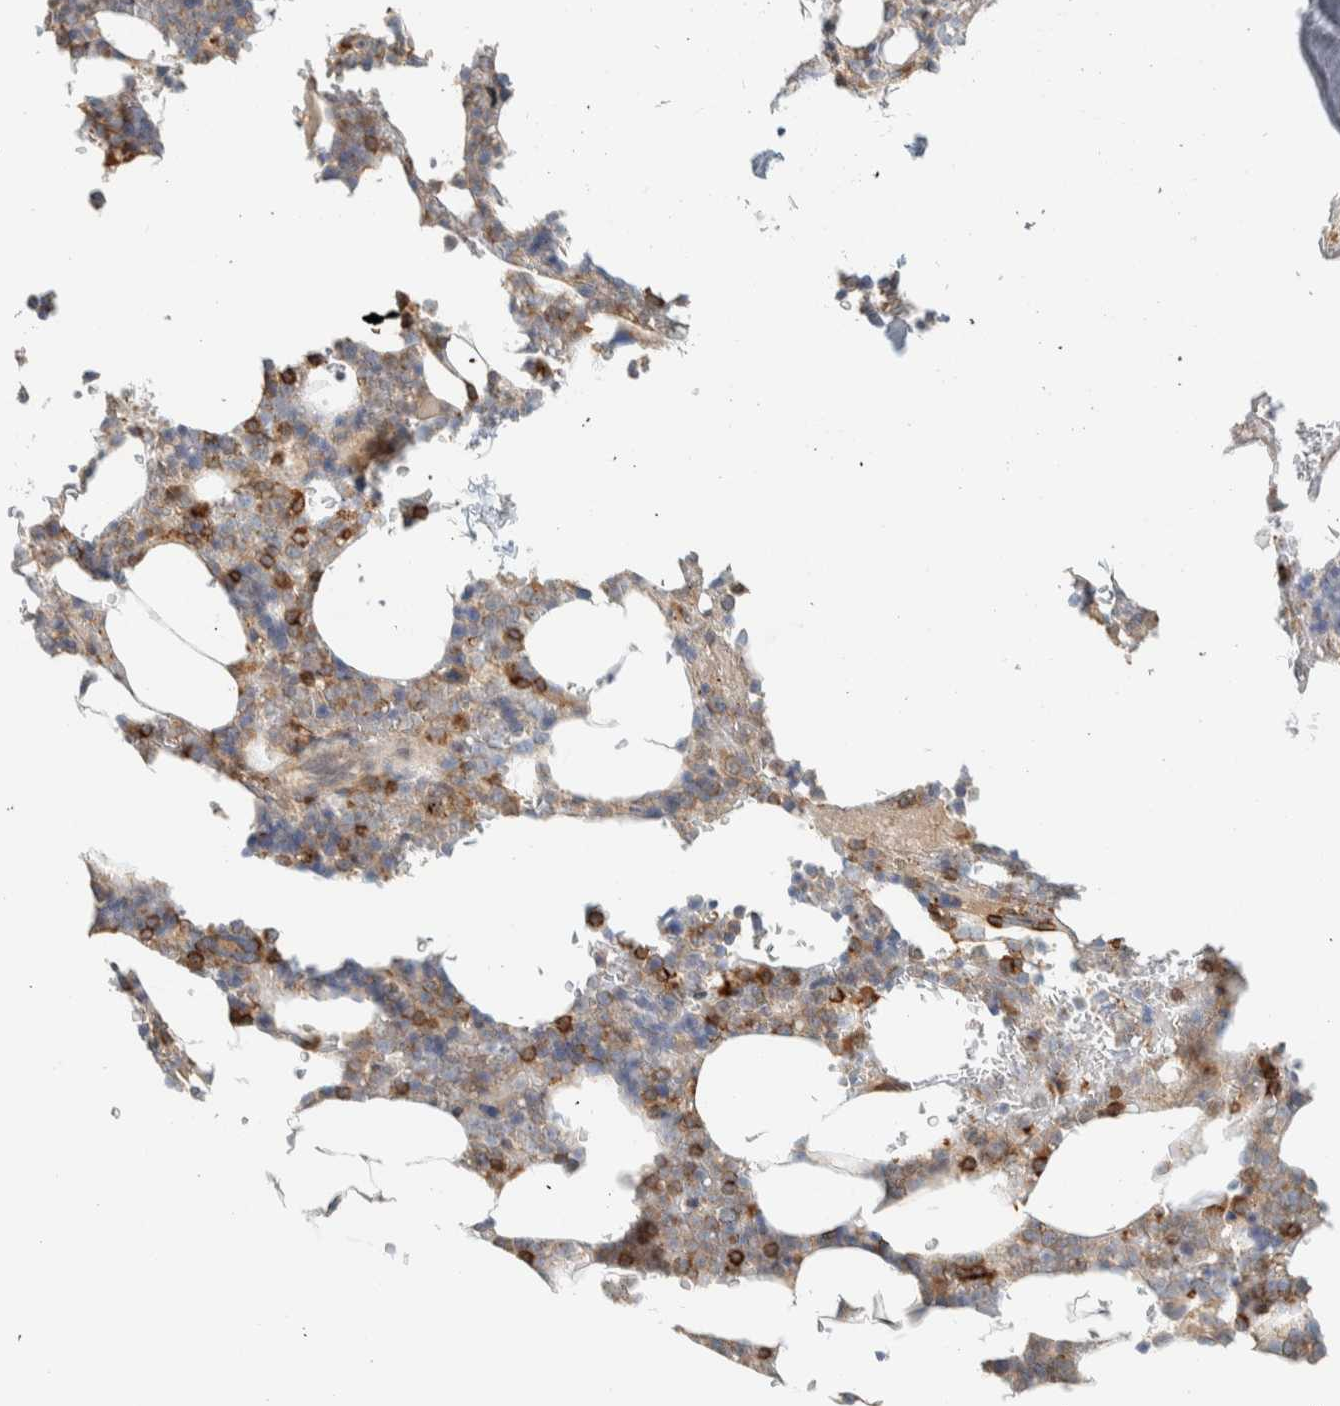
{"staining": {"intensity": "strong", "quantity": "<25%", "location": "cytoplasmic/membranous"}, "tissue": "bone marrow", "cell_type": "Hematopoietic cells", "image_type": "normal", "snomed": [{"axis": "morphology", "description": "Normal tissue, NOS"}, {"axis": "topography", "description": "Bone marrow"}], "caption": "This image demonstrates immunohistochemistry staining of normal human bone marrow, with medium strong cytoplasmic/membranous expression in about <25% of hematopoietic cells.", "gene": "CCDC57", "patient": {"sex": "female", "age": 81}}